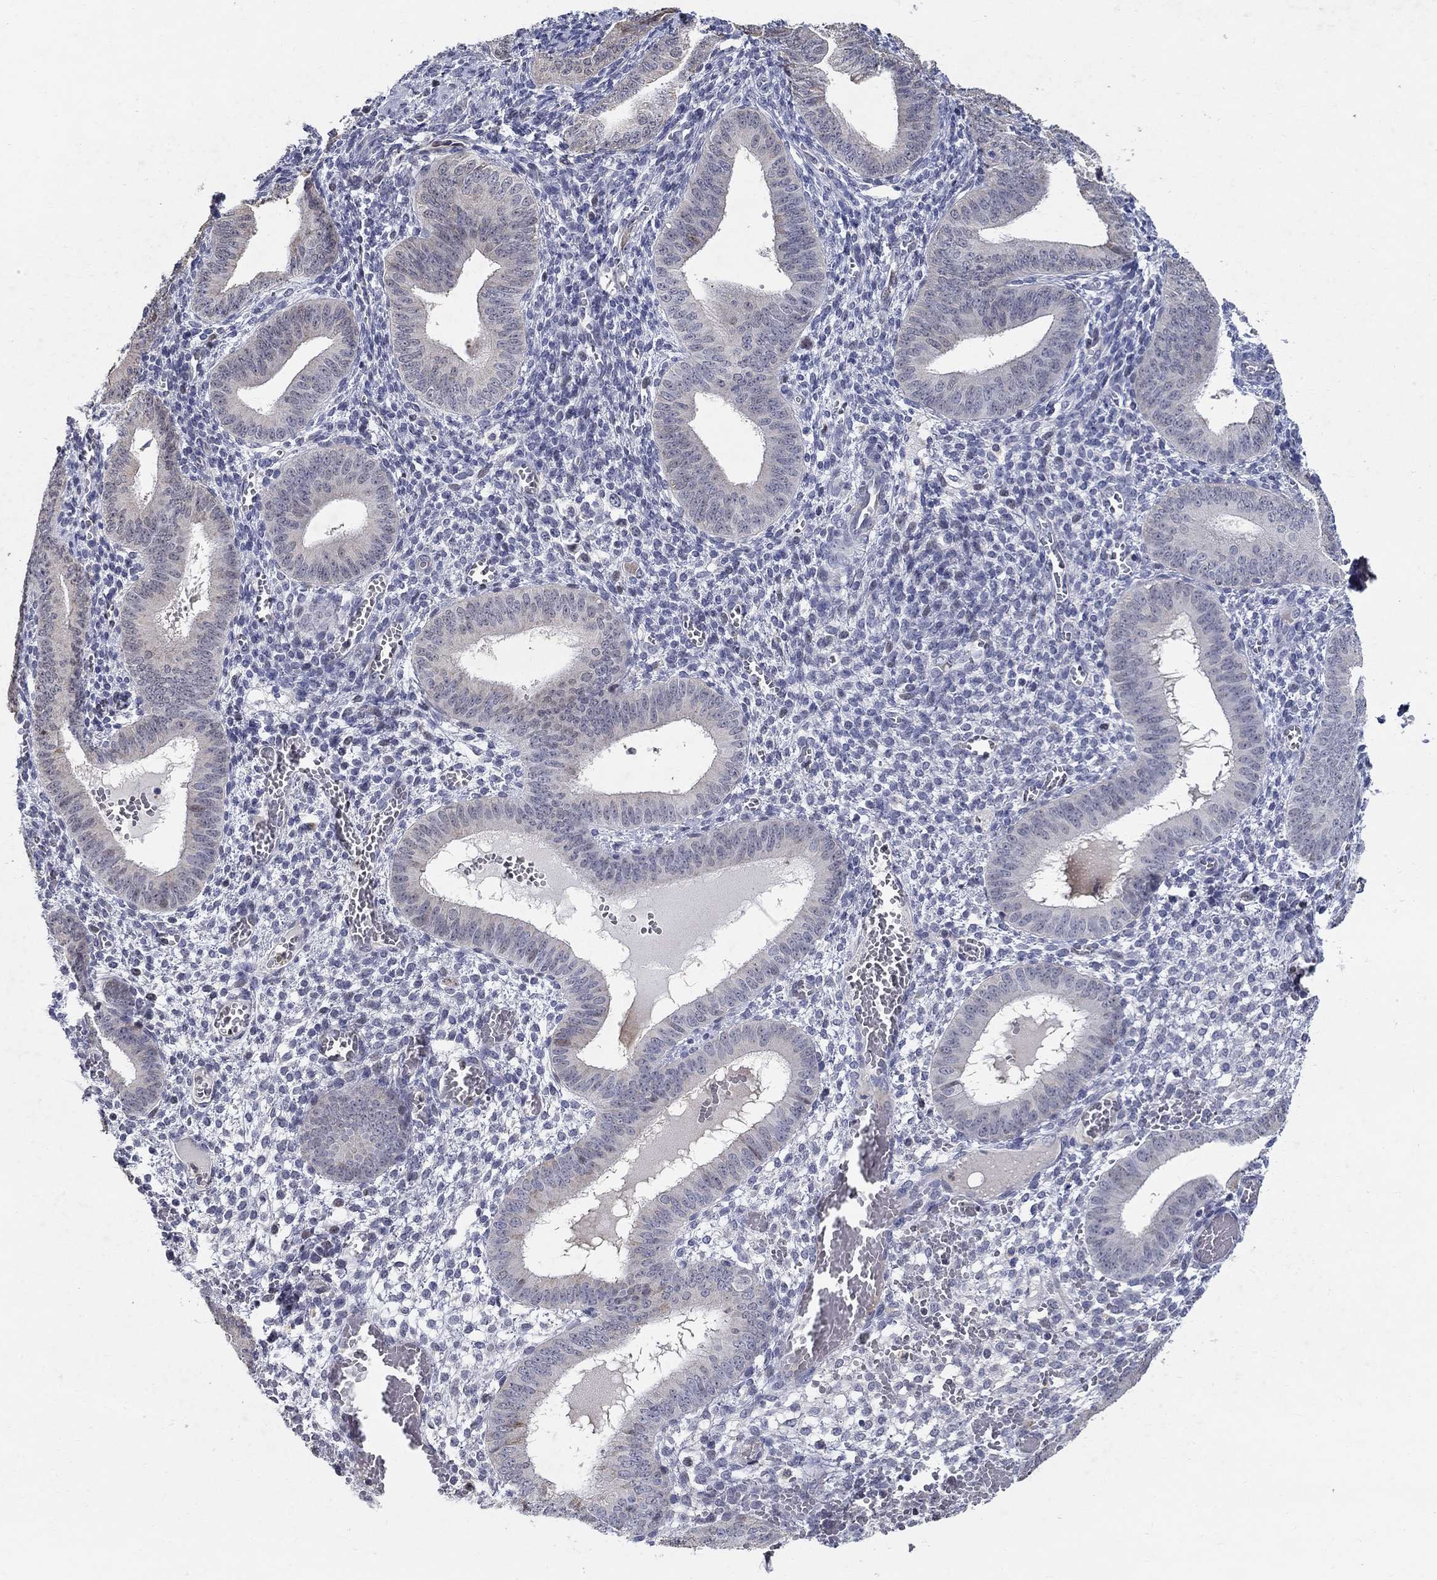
{"staining": {"intensity": "negative", "quantity": "none", "location": "none"}, "tissue": "endometrium", "cell_type": "Cells in endometrial stroma", "image_type": "normal", "snomed": [{"axis": "morphology", "description": "Normal tissue, NOS"}, {"axis": "topography", "description": "Endometrium"}], "caption": "IHC photomicrograph of unremarkable endometrium stained for a protein (brown), which shows no positivity in cells in endometrial stroma.", "gene": "C16orf46", "patient": {"sex": "female", "age": 42}}